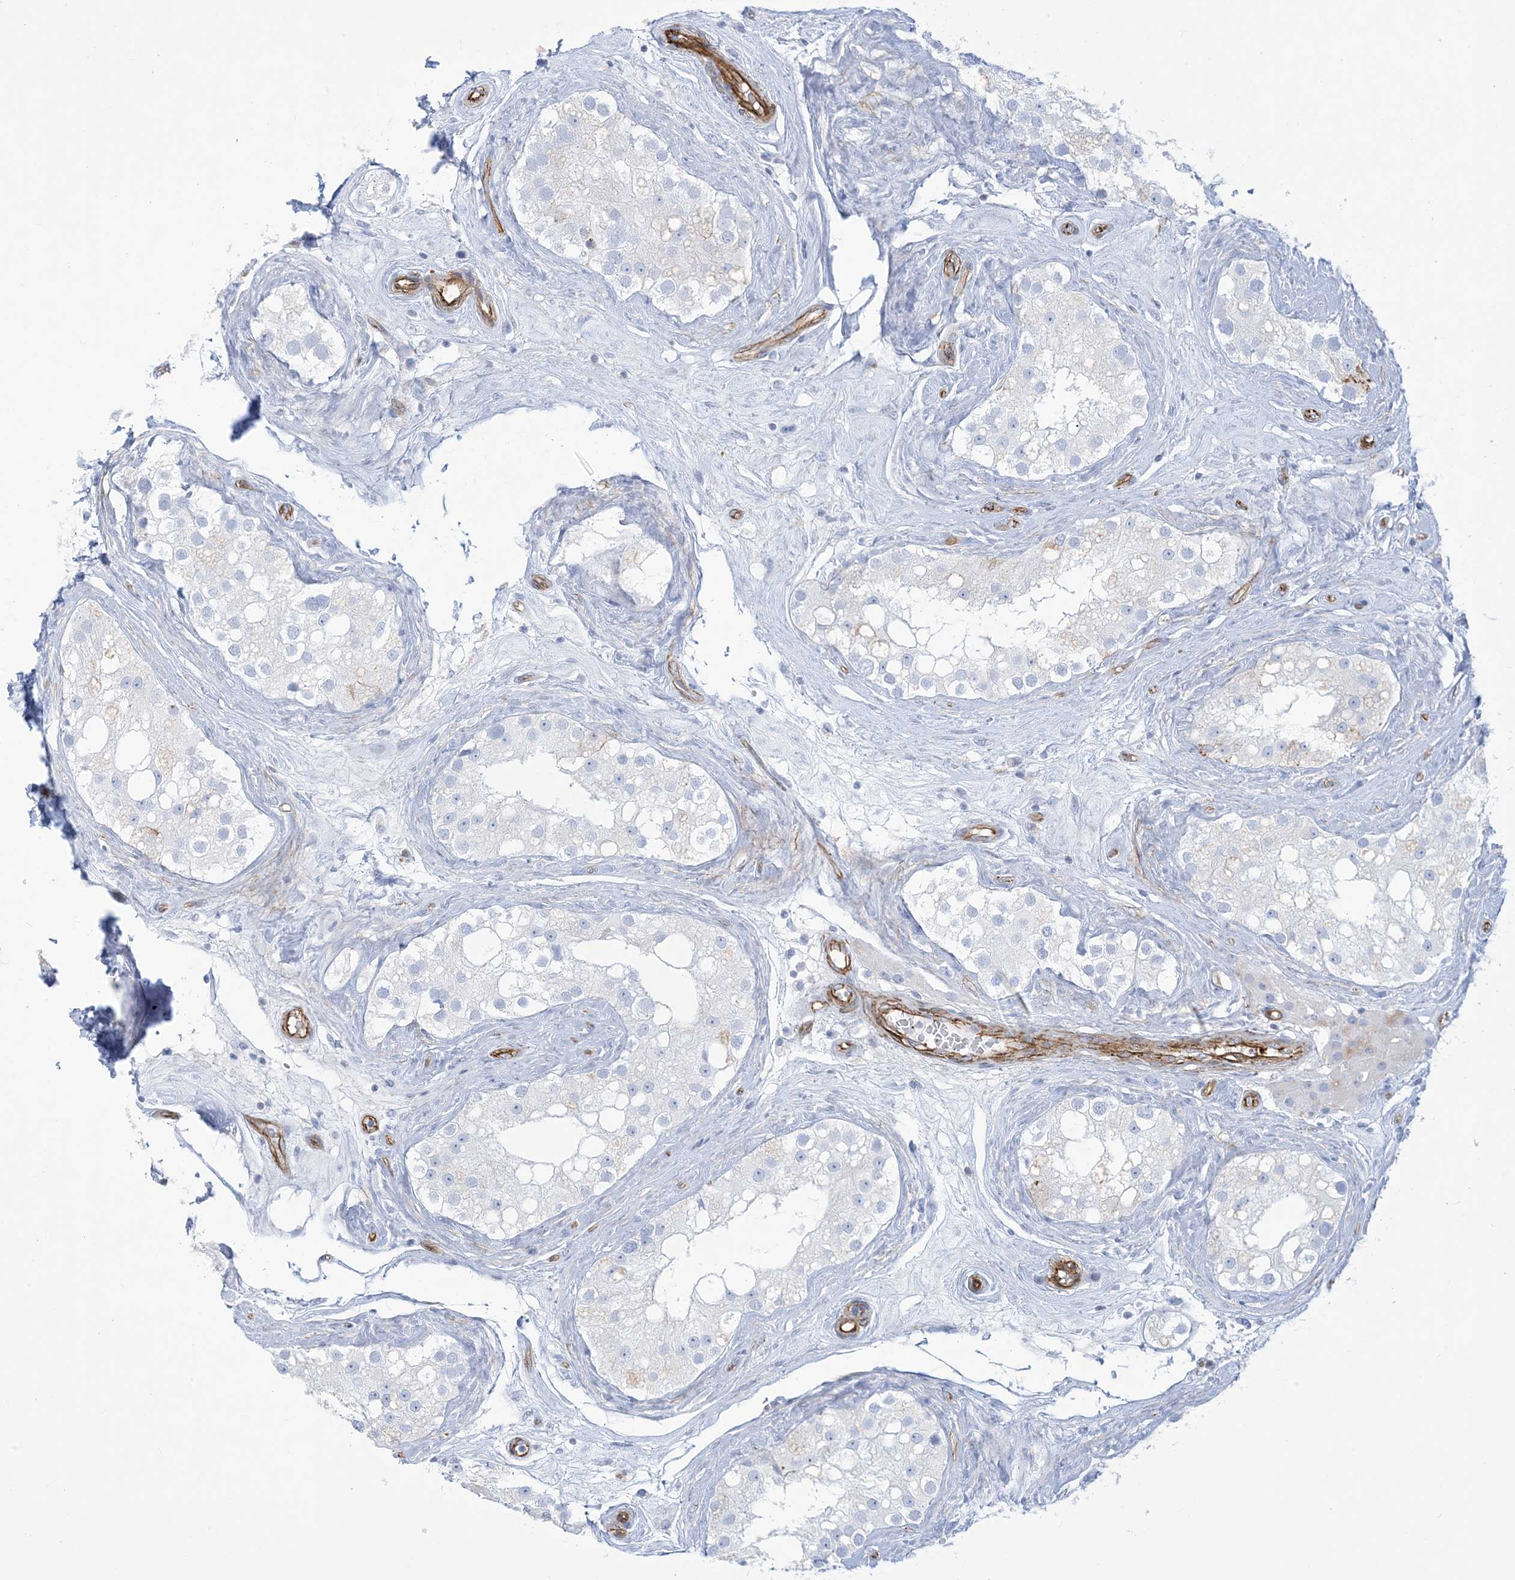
{"staining": {"intensity": "negative", "quantity": "none", "location": "none"}, "tissue": "testis", "cell_type": "Cells in seminiferous ducts", "image_type": "normal", "snomed": [{"axis": "morphology", "description": "Normal tissue, NOS"}, {"axis": "topography", "description": "Testis"}], "caption": "Histopathology image shows no protein expression in cells in seminiferous ducts of normal testis.", "gene": "B3GNT7", "patient": {"sex": "male", "age": 84}}